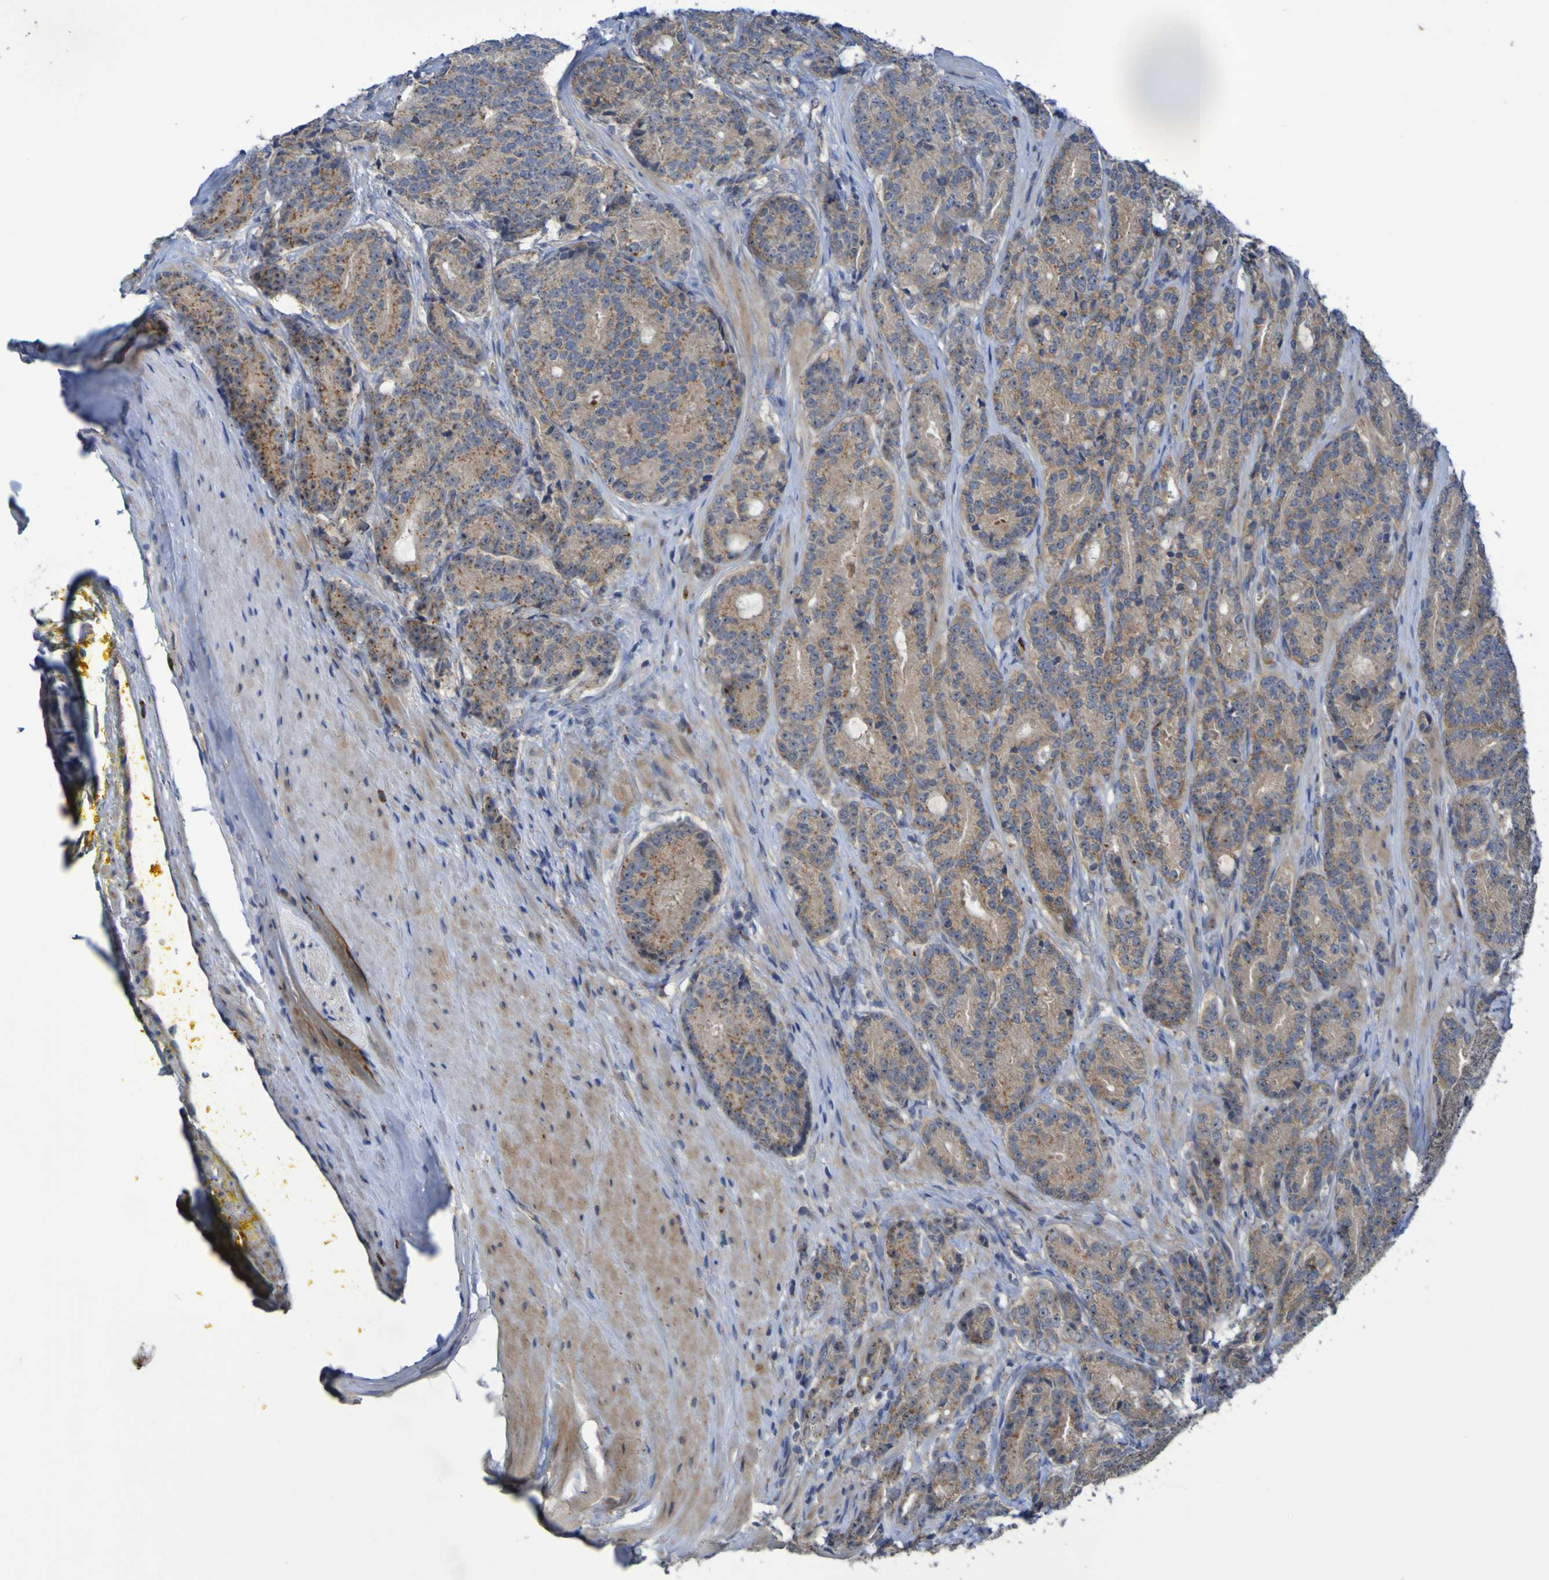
{"staining": {"intensity": "moderate", "quantity": ">75%", "location": "cytoplasmic/membranous"}, "tissue": "prostate cancer", "cell_type": "Tumor cells", "image_type": "cancer", "snomed": [{"axis": "morphology", "description": "Adenocarcinoma, High grade"}, {"axis": "topography", "description": "Prostate"}], "caption": "This is a micrograph of immunohistochemistry staining of prostate high-grade adenocarcinoma, which shows moderate staining in the cytoplasmic/membranous of tumor cells.", "gene": "ANGPT4", "patient": {"sex": "male", "age": 61}}